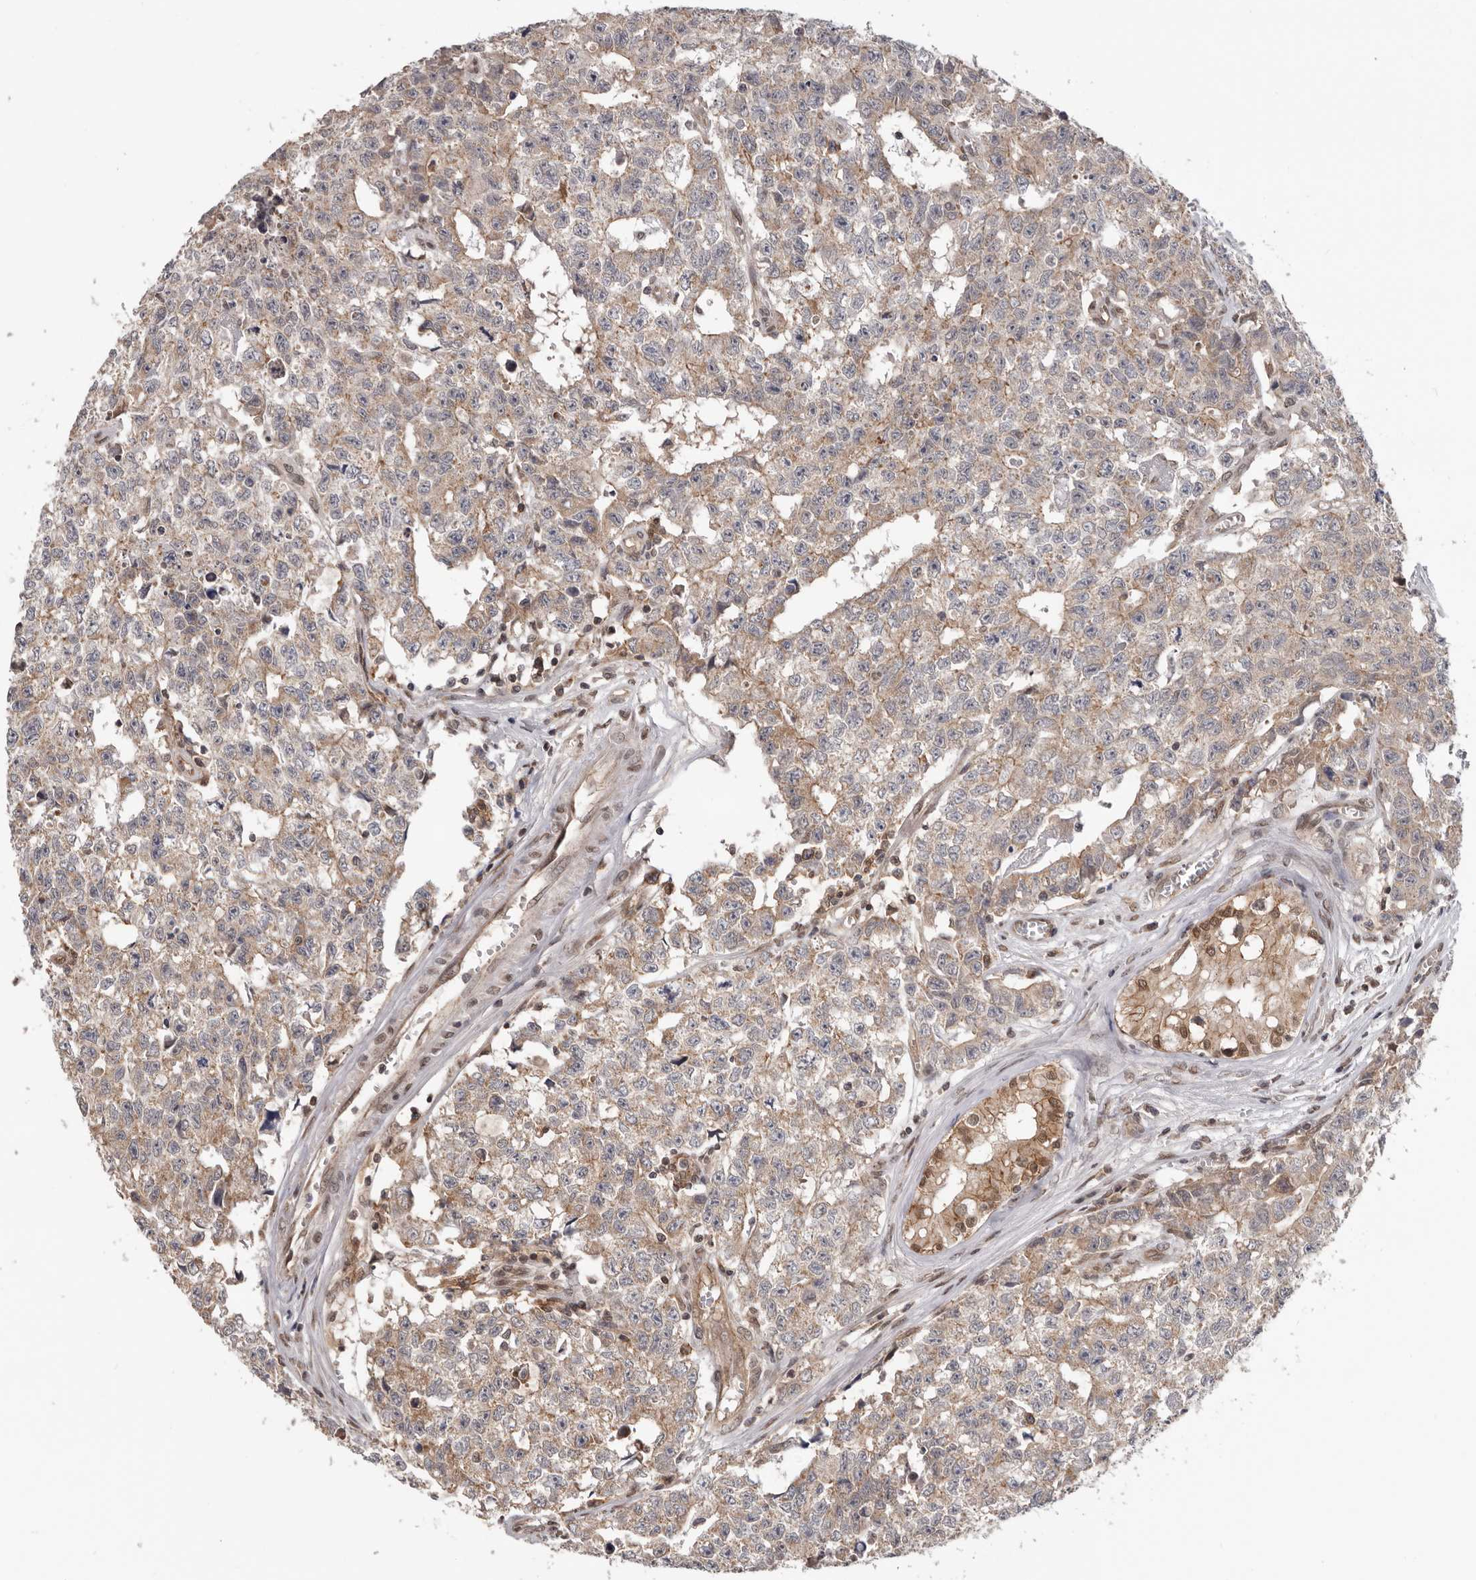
{"staining": {"intensity": "weak", "quantity": ">75%", "location": "cytoplasmic/membranous"}, "tissue": "testis cancer", "cell_type": "Tumor cells", "image_type": "cancer", "snomed": [{"axis": "morphology", "description": "Carcinoma, Embryonal, NOS"}, {"axis": "topography", "description": "Testis"}], "caption": "Human testis embryonal carcinoma stained for a protein (brown) demonstrates weak cytoplasmic/membranous positive staining in approximately >75% of tumor cells.", "gene": "MOGAT2", "patient": {"sex": "male", "age": 28}}